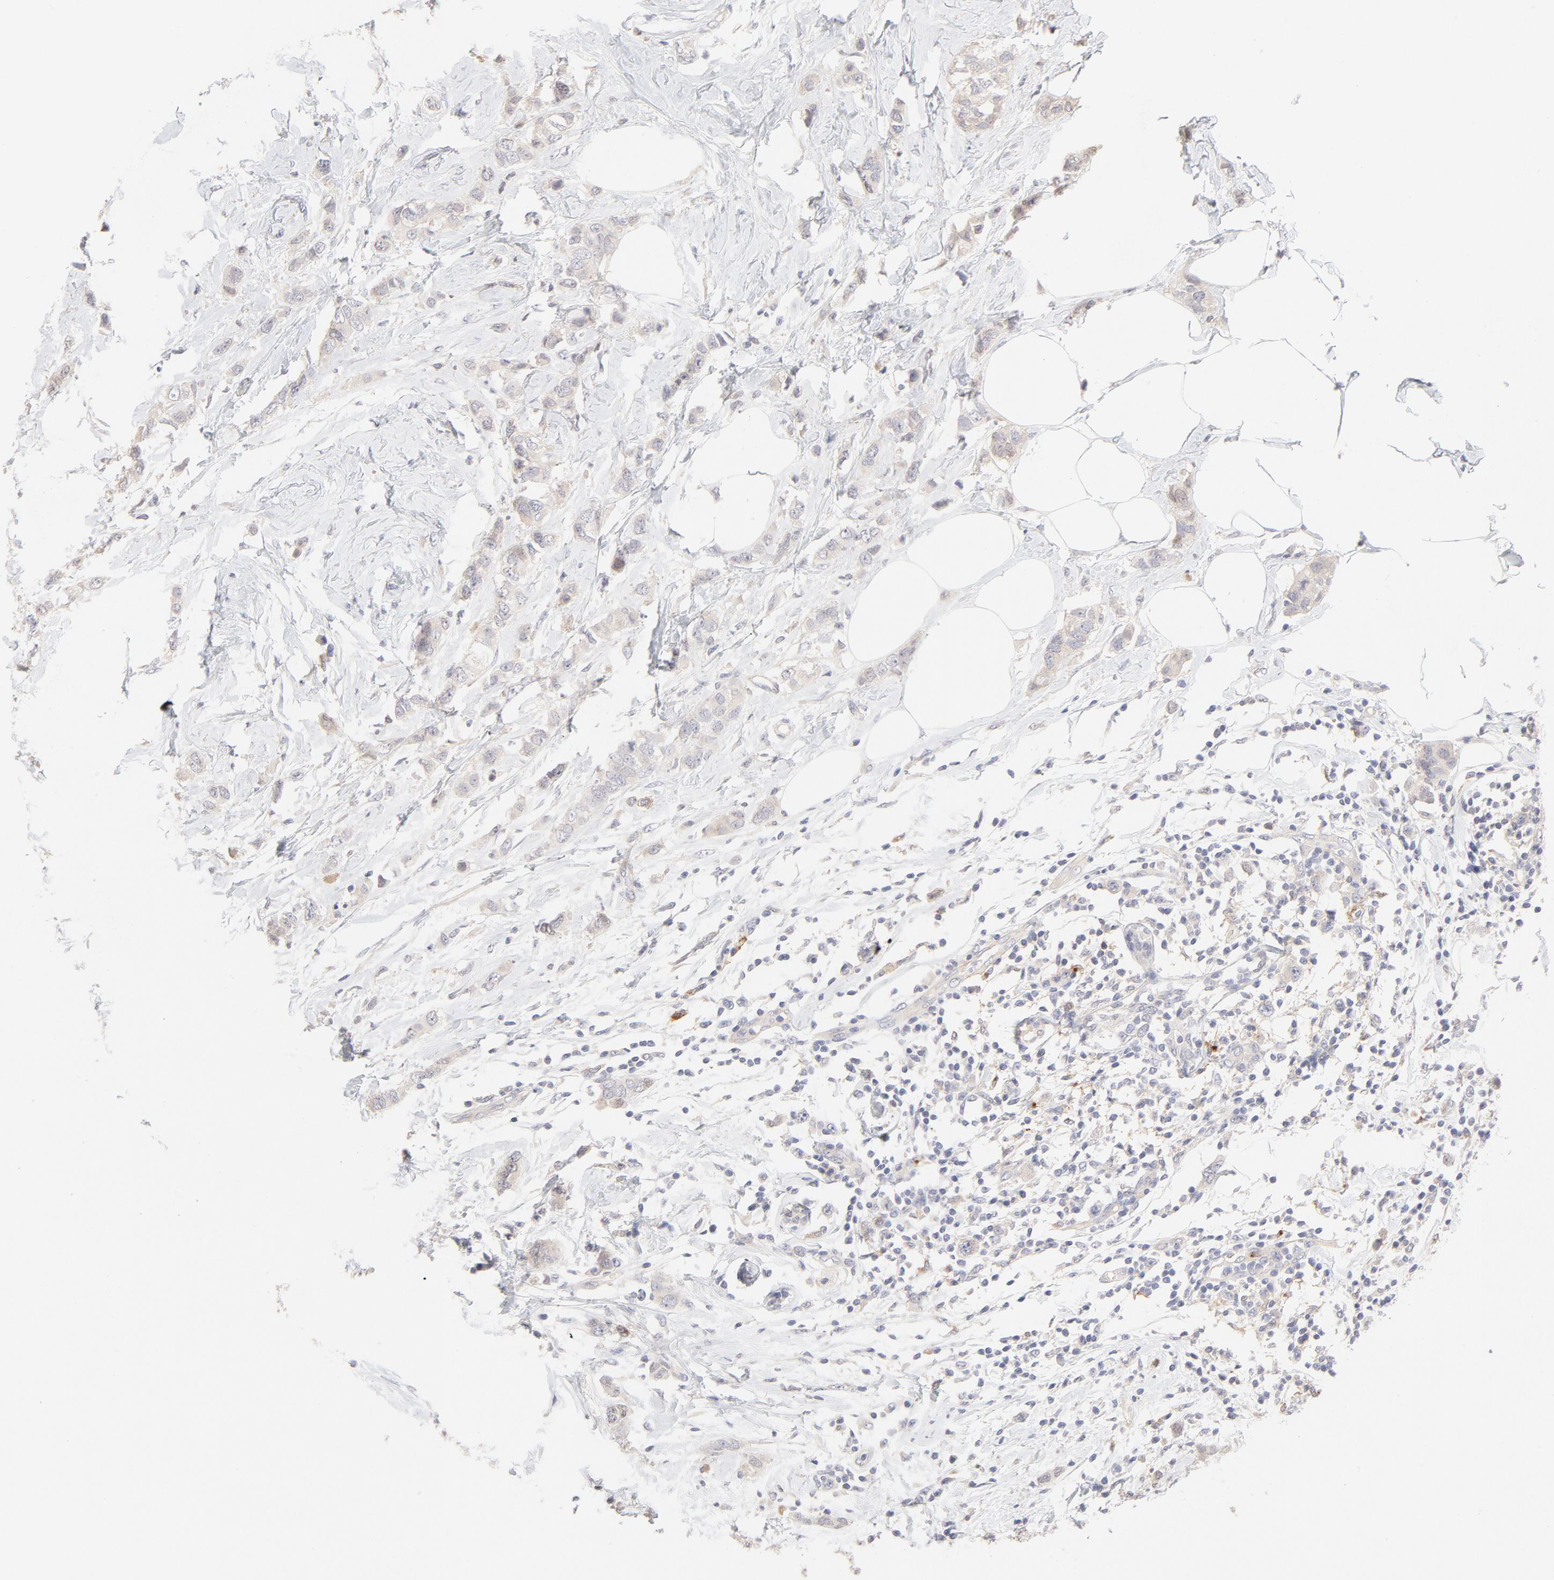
{"staining": {"intensity": "weak", "quantity": "25%-75%", "location": "cytoplasmic/membranous"}, "tissue": "breast cancer", "cell_type": "Tumor cells", "image_type": "cancer", "snomed": [{"axis": "morphology", "description": "Normal tissue, NOS"}, {"axis": "morphology", "description": "Duct carcinoma"}, {"axis": "topography", "description": "Breast"}], "caption": "Protein staining demonstrates weak cytoplasmic/membranous positivity in approximately 25%-75% of tumor cells in breast cancer. (DAB = brown stain, brightfield microscopy at high magnification).", "gene": "ELF3", "patient": {"sex": "female", "age": 50}}